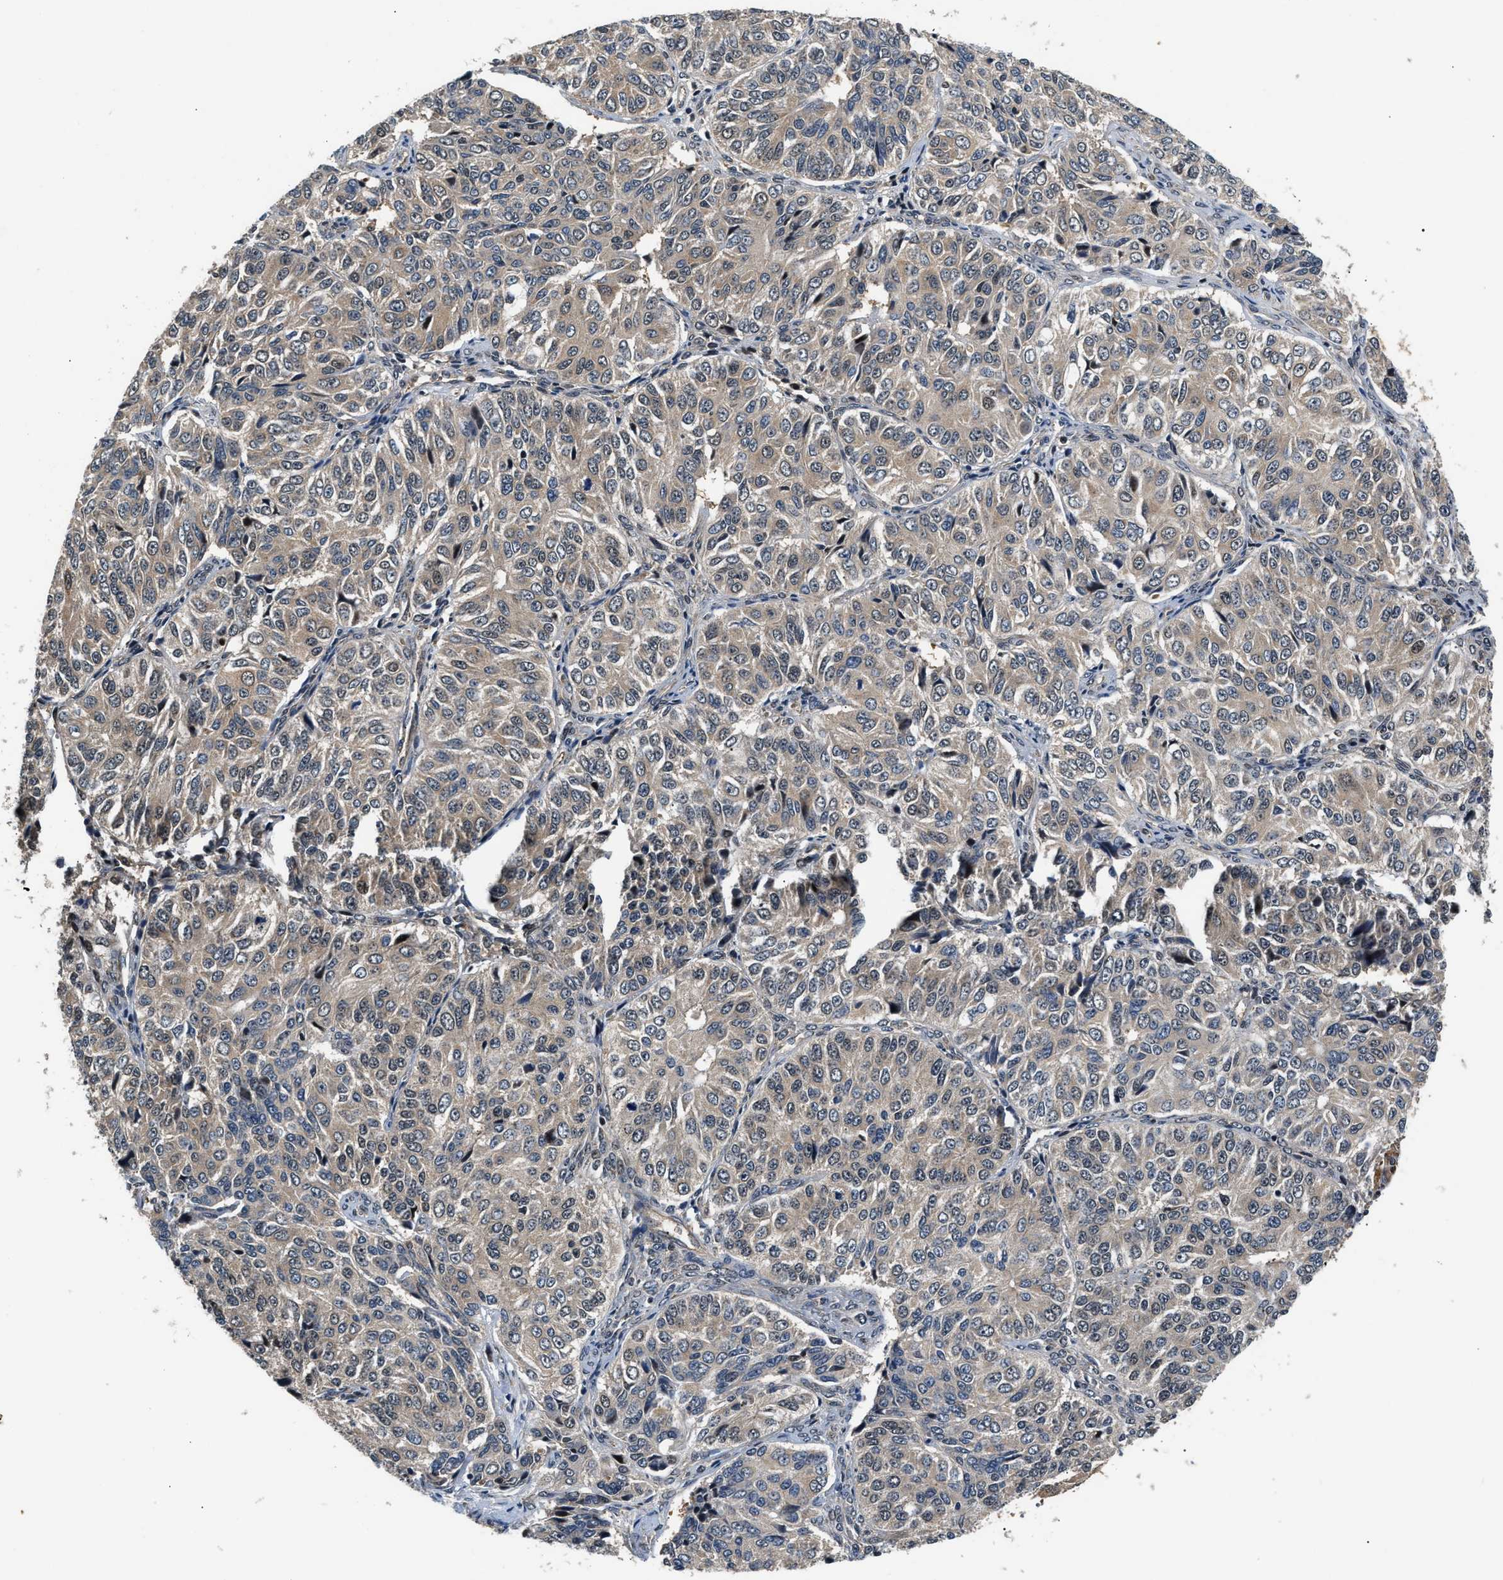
{"staining": {"intensity": "weak", "quantity": "<25%", "location": "cytoplasmic/membranous"}, "tissue": "ovarian cancer", "cell_type": "Tumor cells", "image_type": "cancer", "snomed": [{"axis": "morphology", "description": "Carcinoma, endometroid"}, {"axis": "topography", "description": "Ovary"}], "caption": "Immunohistochemical staining of human ovarian cancer reveals no significant expression in tumor cells.", "gene": "TUT7", "patient": {"sex": "female", "age": 51}}